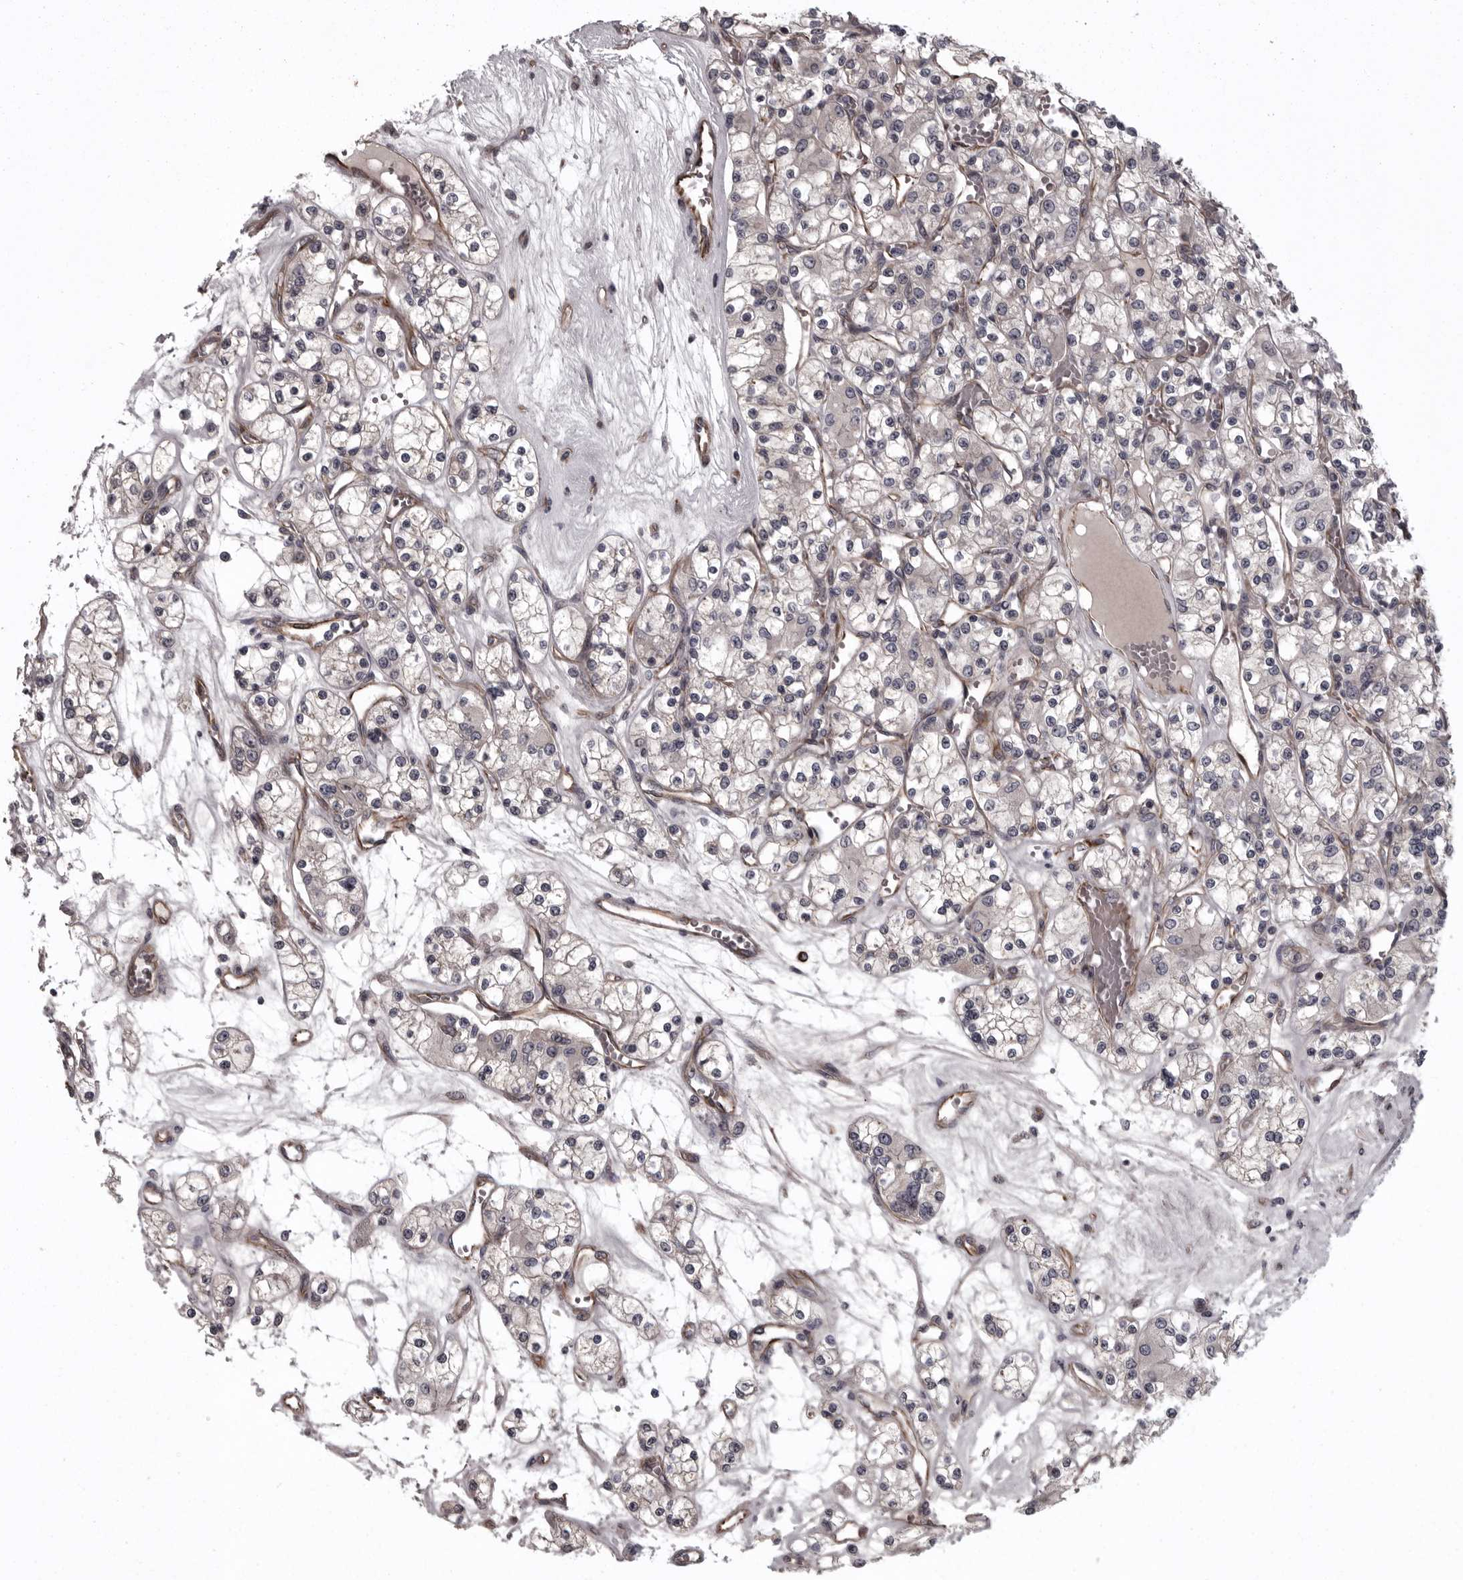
{"staining": {"intensity": "negative", "quantity": "none", "location": "none"}, "tissue": "renal cancer", "cell_type": "Tumor cells", "image_type": "cancer", "snomed": [{"axis": "morphology", "description": "Adenocarcinoma, NOS"}, {"axis": "topography", "description": "Kidney"}], "caption": "IHC histopathology image of neoplastic tissue: human renal cancer (adenocarcinoma) stained with DAB (3,3'-diaminobenzidine) exhibits no significant protein expression in tumor cells.", "gene": "FAAP100", "patient": {"sex": "female", "age": 59}}